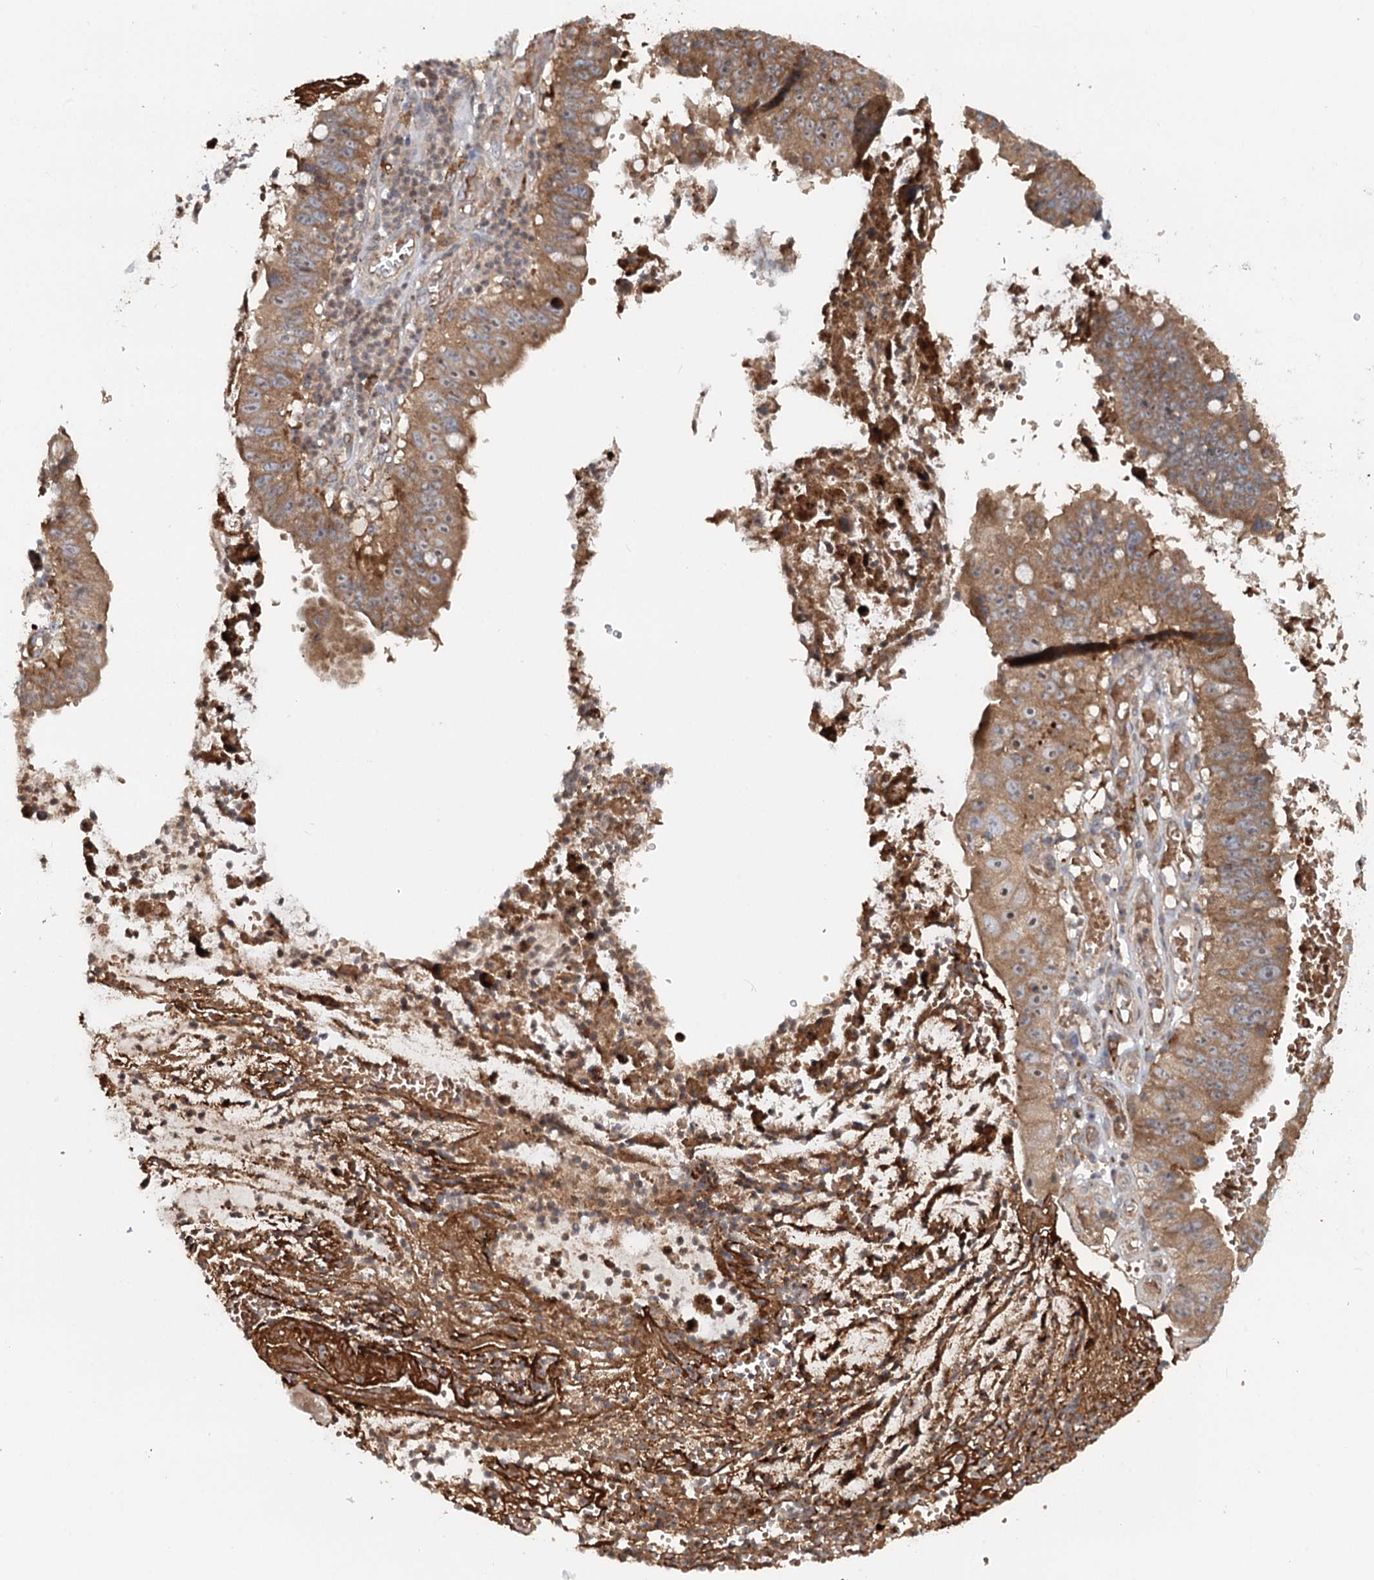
{"staining": {"intensity": "moderate", "quantity": ">75%", "location": "cytoplasmic/membranous"}, "tissue": "stomach cancer", "cell_type": "Tumor cells", "image_type": "cancer", "snomed": [{"axis": "morphology", "description": "Adenocarcinoma, NOS"}, {"axis": "topography", "description": "Stomach"}], "caption": "Stomach adenocarcinoma stained with a protein marker shows moderate staining in tumor cells.", "gene": "RNF111", "patient": {"sex": "male", "age": 59}}